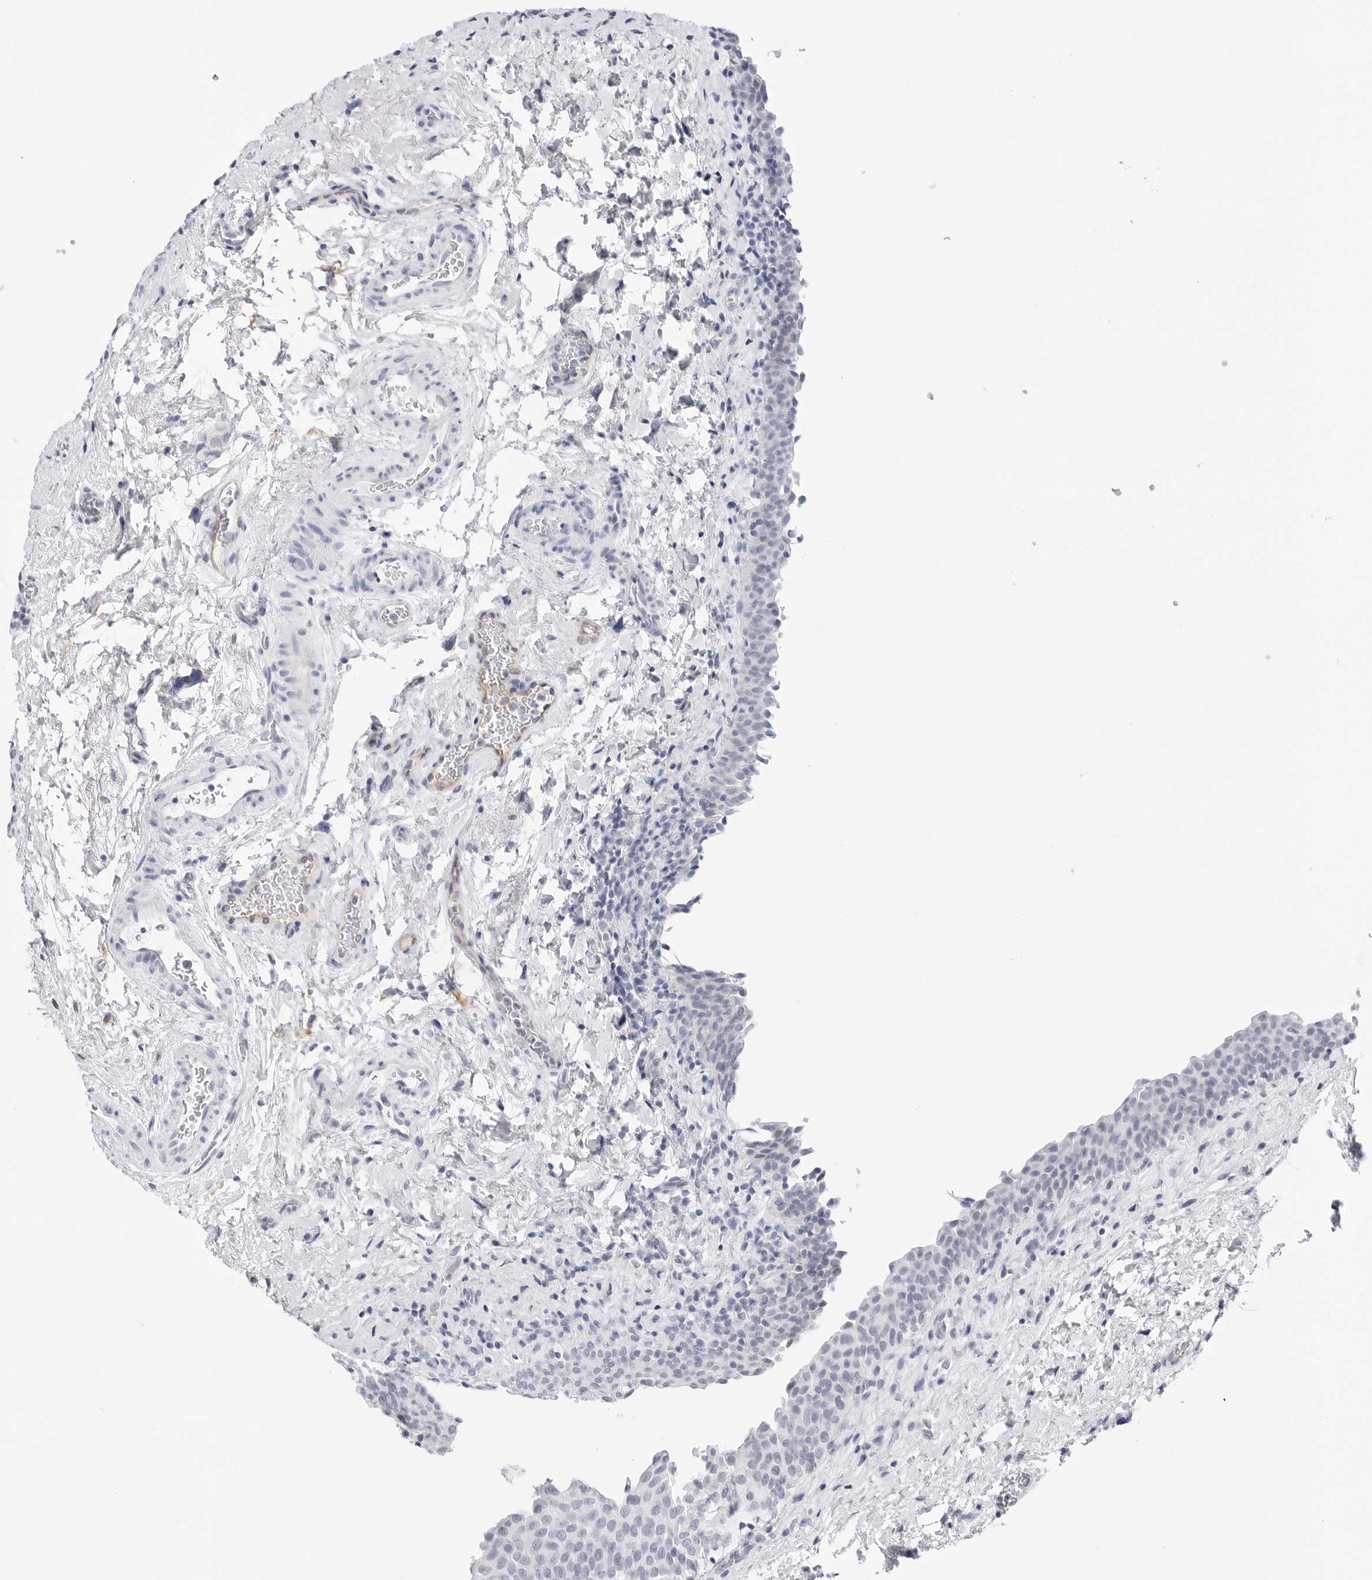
{"staining": {"intensity": "weak", "quantity": "<25%", "location": "cytoplasmic/membranous"}, "tissue": "urinary bladder", "cell_type": "Urothelial cells", "image_type": "normal", "snomed": [{"axis": "morphology", "description": "Normal tissue, NOS"}, {"axis": "topography", "description": "Urinary bladder"}], "caption": "Urothelial cells are negative for brown protein staining in benign urinary bladder.", "gene": "SLC19A1", "patient": {"sex": "male", "age": 83}}